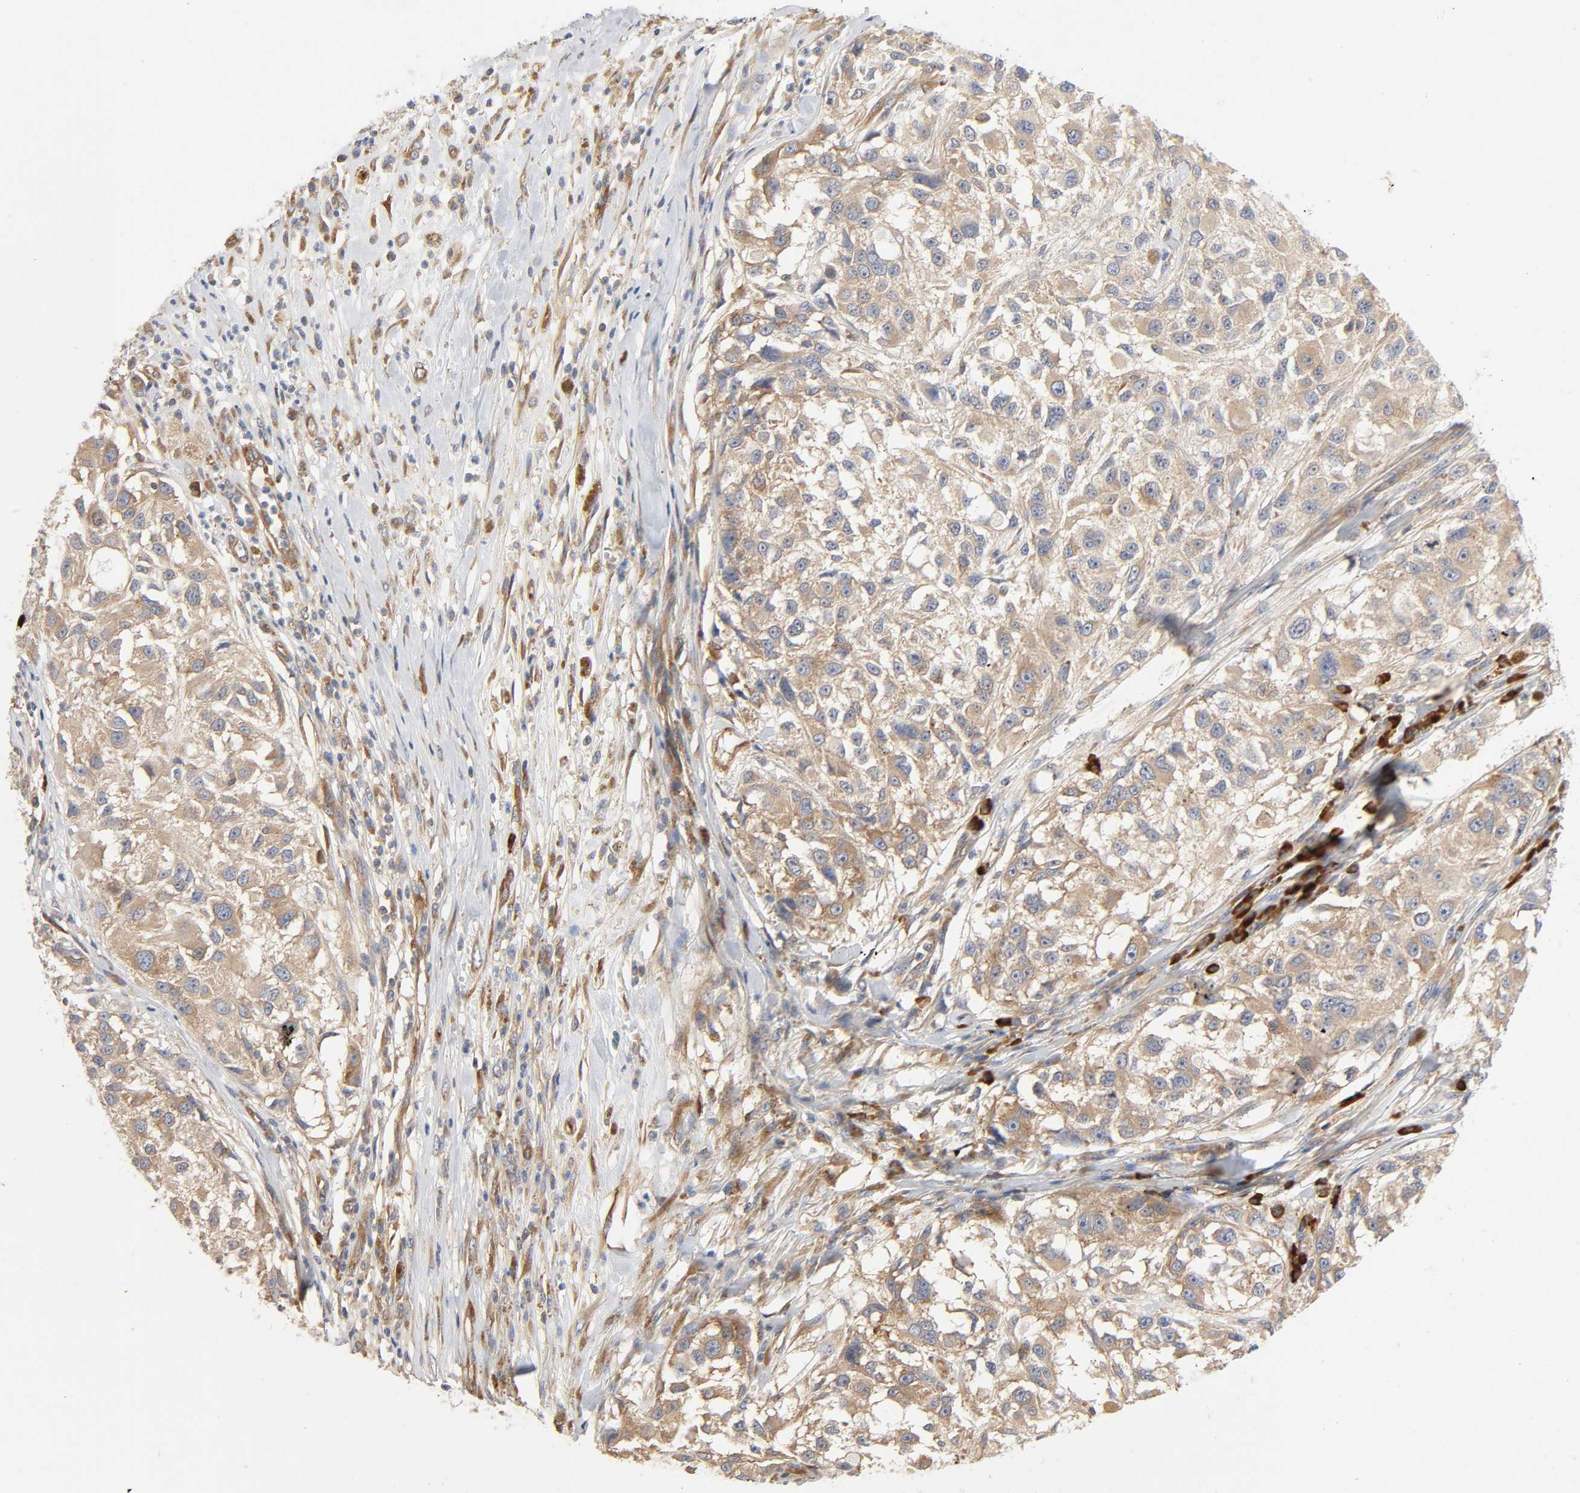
{"staining": {"intensity": "weak", "quantity": ">75%", "location": "cytoplasmic/membranous"}, "tissue": "melanoma", "cell_type": "Tumor cells", "image_type": "cancer", "snomed": [{"axis": "morphology", "description": "Necrosis, NOS"}, {"axis": "morphology", "description": "Malignant melanoma, NOS"}, {"axis": "topography", "description": "Skin"}], "caption": "Immunohistochemistry (IHC) staining of melanoma, which demonstrates low levels of weak cytoplasmic/membranous staining in about >75% of tumor cells indicating weak cytoplasmic/membranous protein expression. The staining was performed using DAB (brown) for protein detection and nuclei were counterstained in hematoxylin (blue).", "gene": "SCHIP1", "patient": {"sex": "female", "age": 87}}